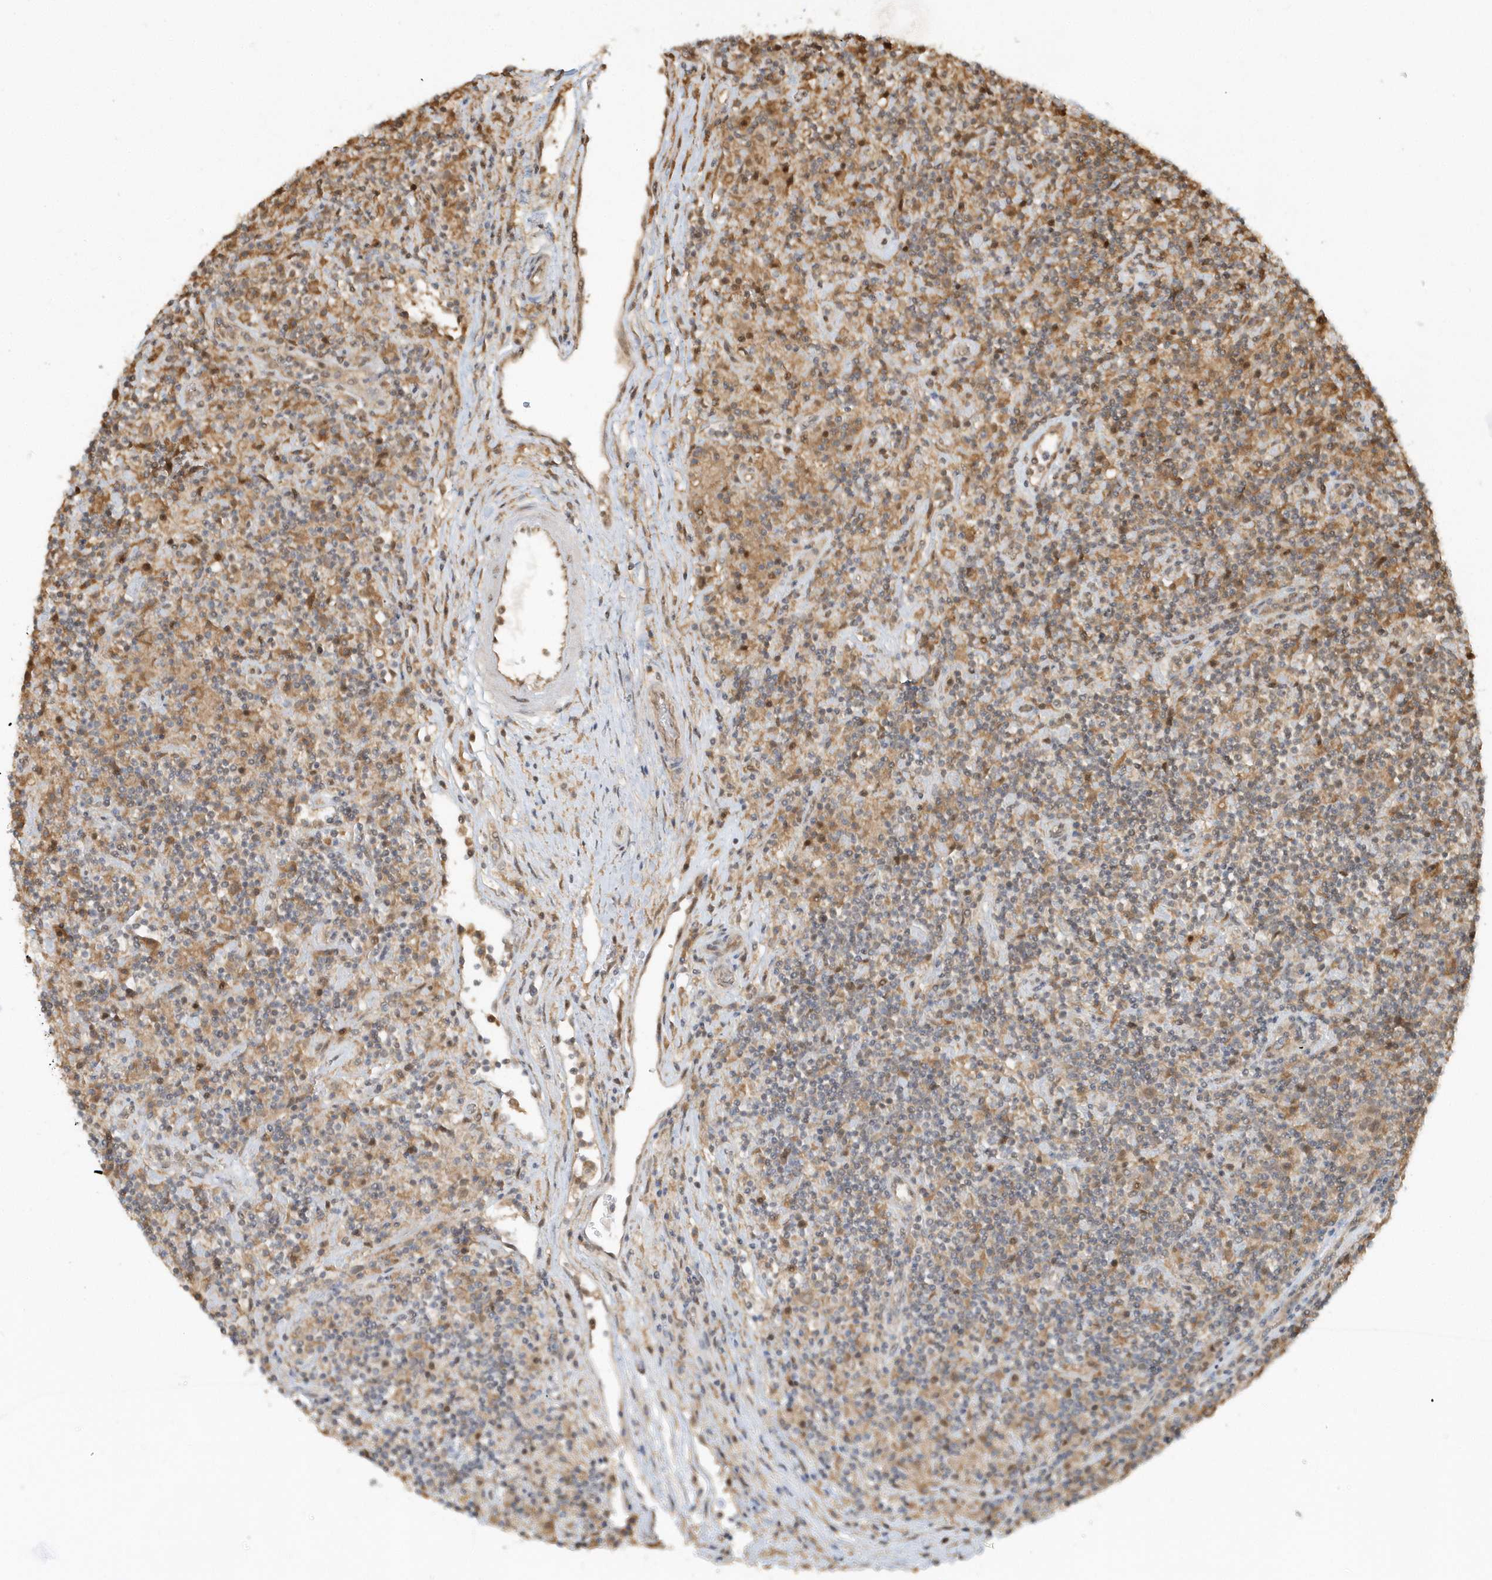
{"staining": {"intensity": "negative", "quantity": "none", "location": "none"}, "tissue": "lymphoma", "cell_type": "Tumor cells", "image_type": "cancer", "snomed": [{"axis": "morphology", "description": "Hodgkin's disease, NOS"}, {"axis": "topography", "description": "Lymph node"}], "caption": "Tumor cells are negative for protein expression in human Hodgkin's disease.", "gene": "PSMD6", "patient": {"sex": "male", "age": 70}}